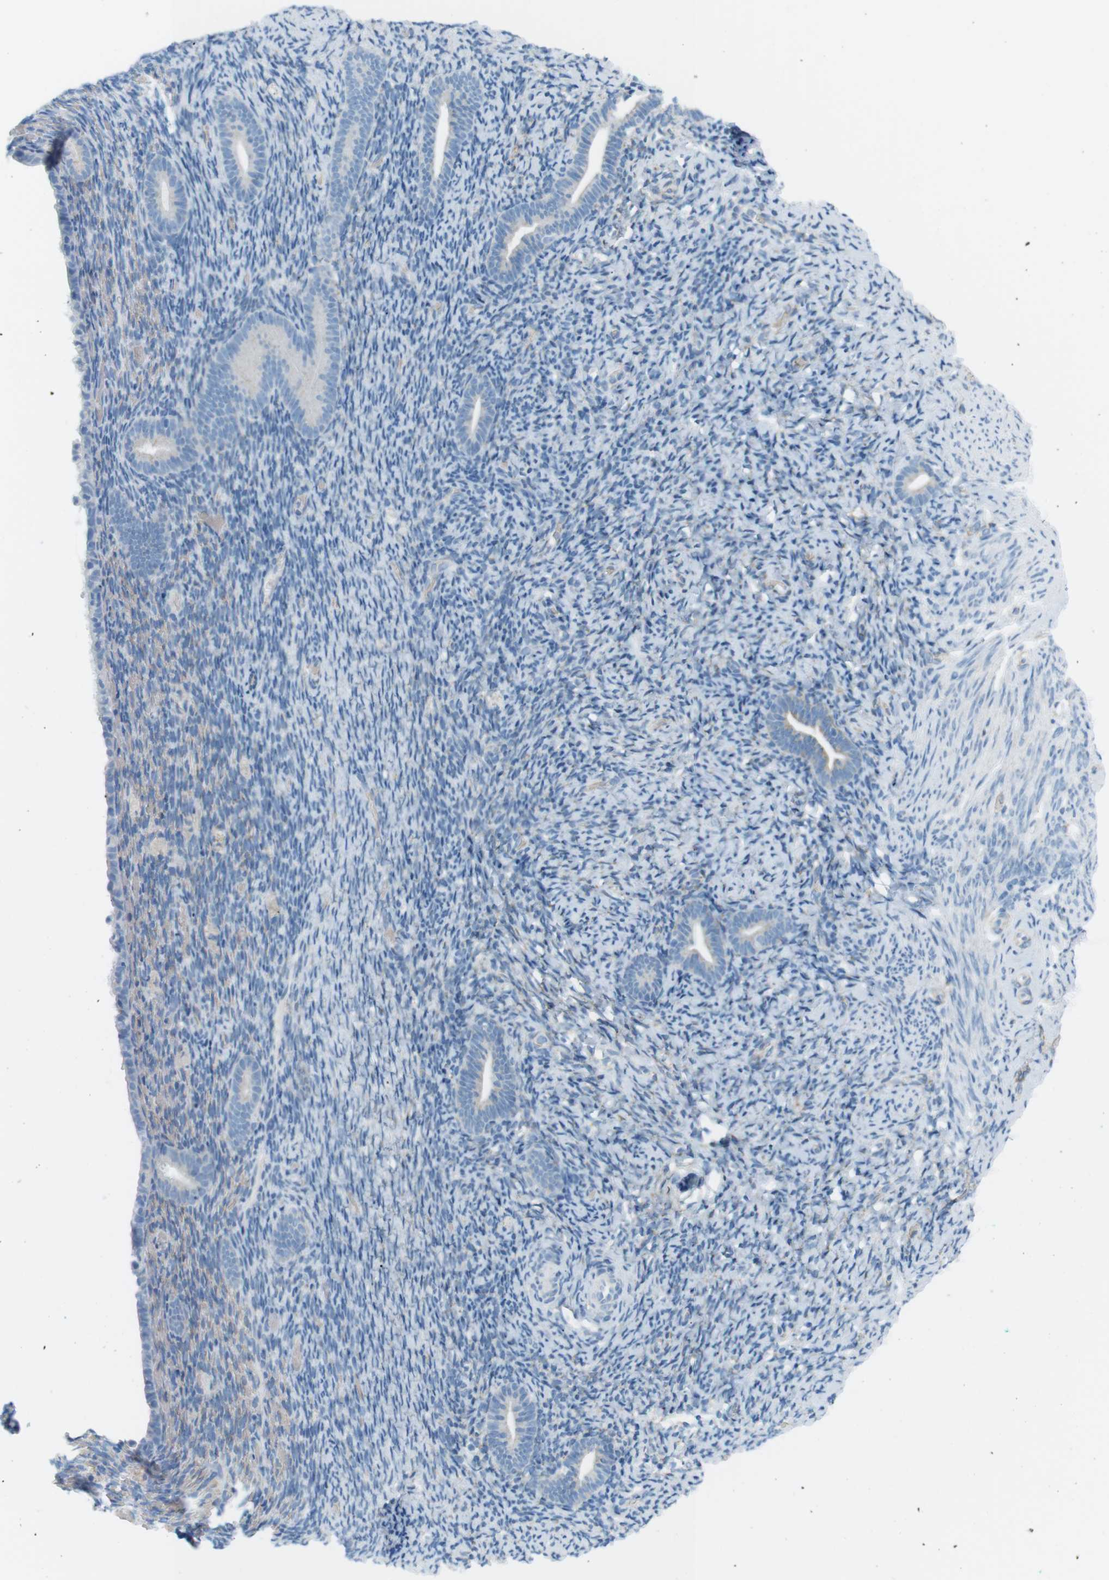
{"staining": {"intensity": "negative", "quantity": "none", "location": "none"}, "tissue": "endometrium", "cell_type": "Cells in endometrial stroma", "image_type": "normal", "snomed": [{"axis": "morphology", "description": "Normal tissue, NOS"}, {"axis": "topography", "description": "Endometrium"}], "caption": "An image of endometrium stained for a protein exhibits no brown staining in cells in endometrial stroma. The staining is performed using DAB brown chromogen with nuclei counter-stained in using hematoxylin.", "gene": "VAMP1", "patient": {"sex": "female", "age": 51}}